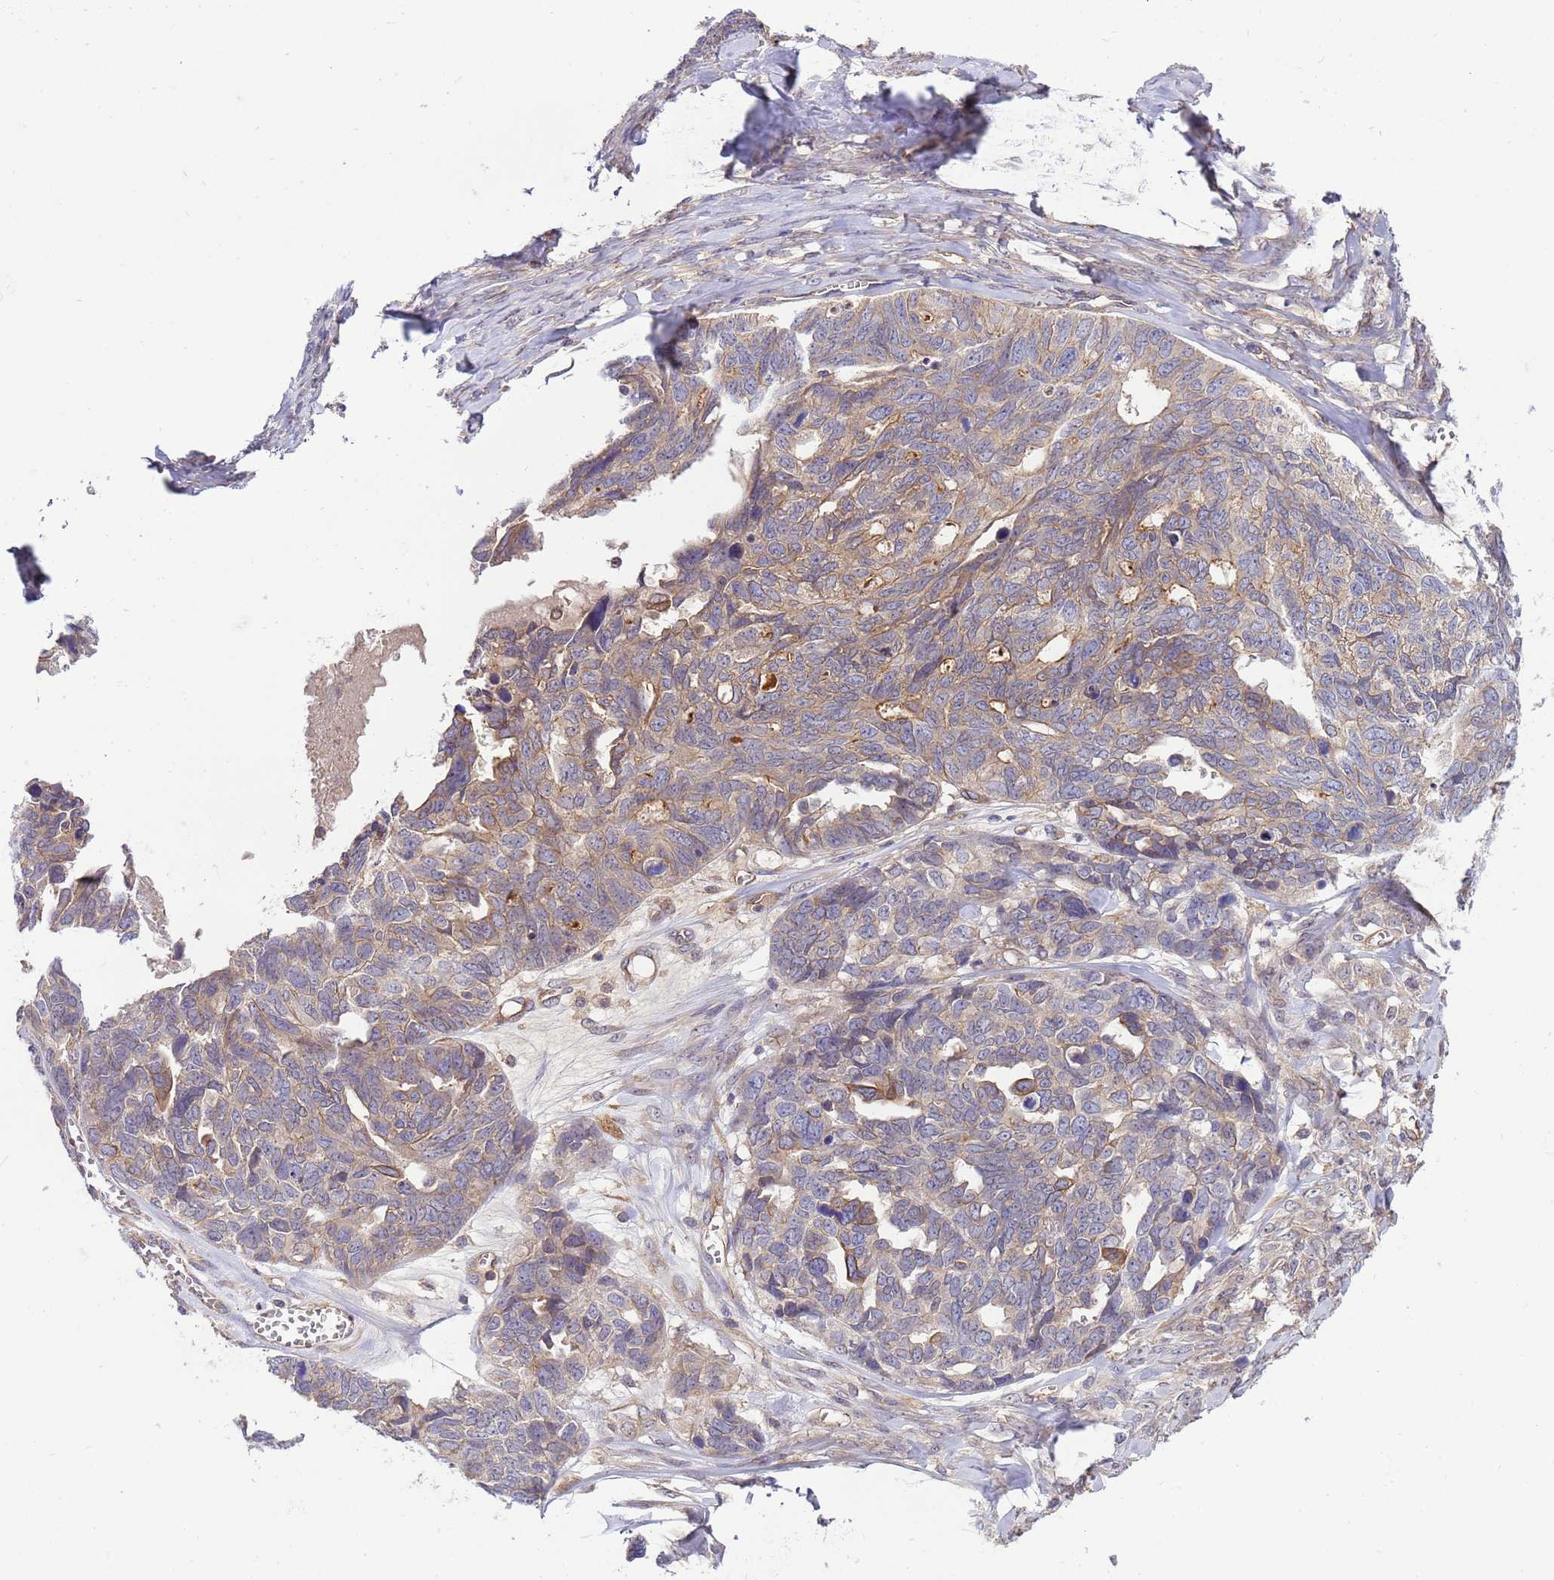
{"staining": {"intensity": "moderate", "quantity": "<25%", "location": "cytoplasmic/membranous"}, "tissue": "ovarian cancer", "cell_type": "Tumor cells", "image_type": "cancer", "snomed": [{"axis": "morphology", "description": "Cystadenocarcinoma, serous, NOS"}, {"axis": "topography", "description": "Ovary"}], "caption": "Tumor cells reveal low levels of moderate cytoplasmic/membranous staining in about <25% of cells in ovarian serous cystadenocarcinoma.", "gene": "SMCO3", "patient": {"sex": "female", "age": 79}}